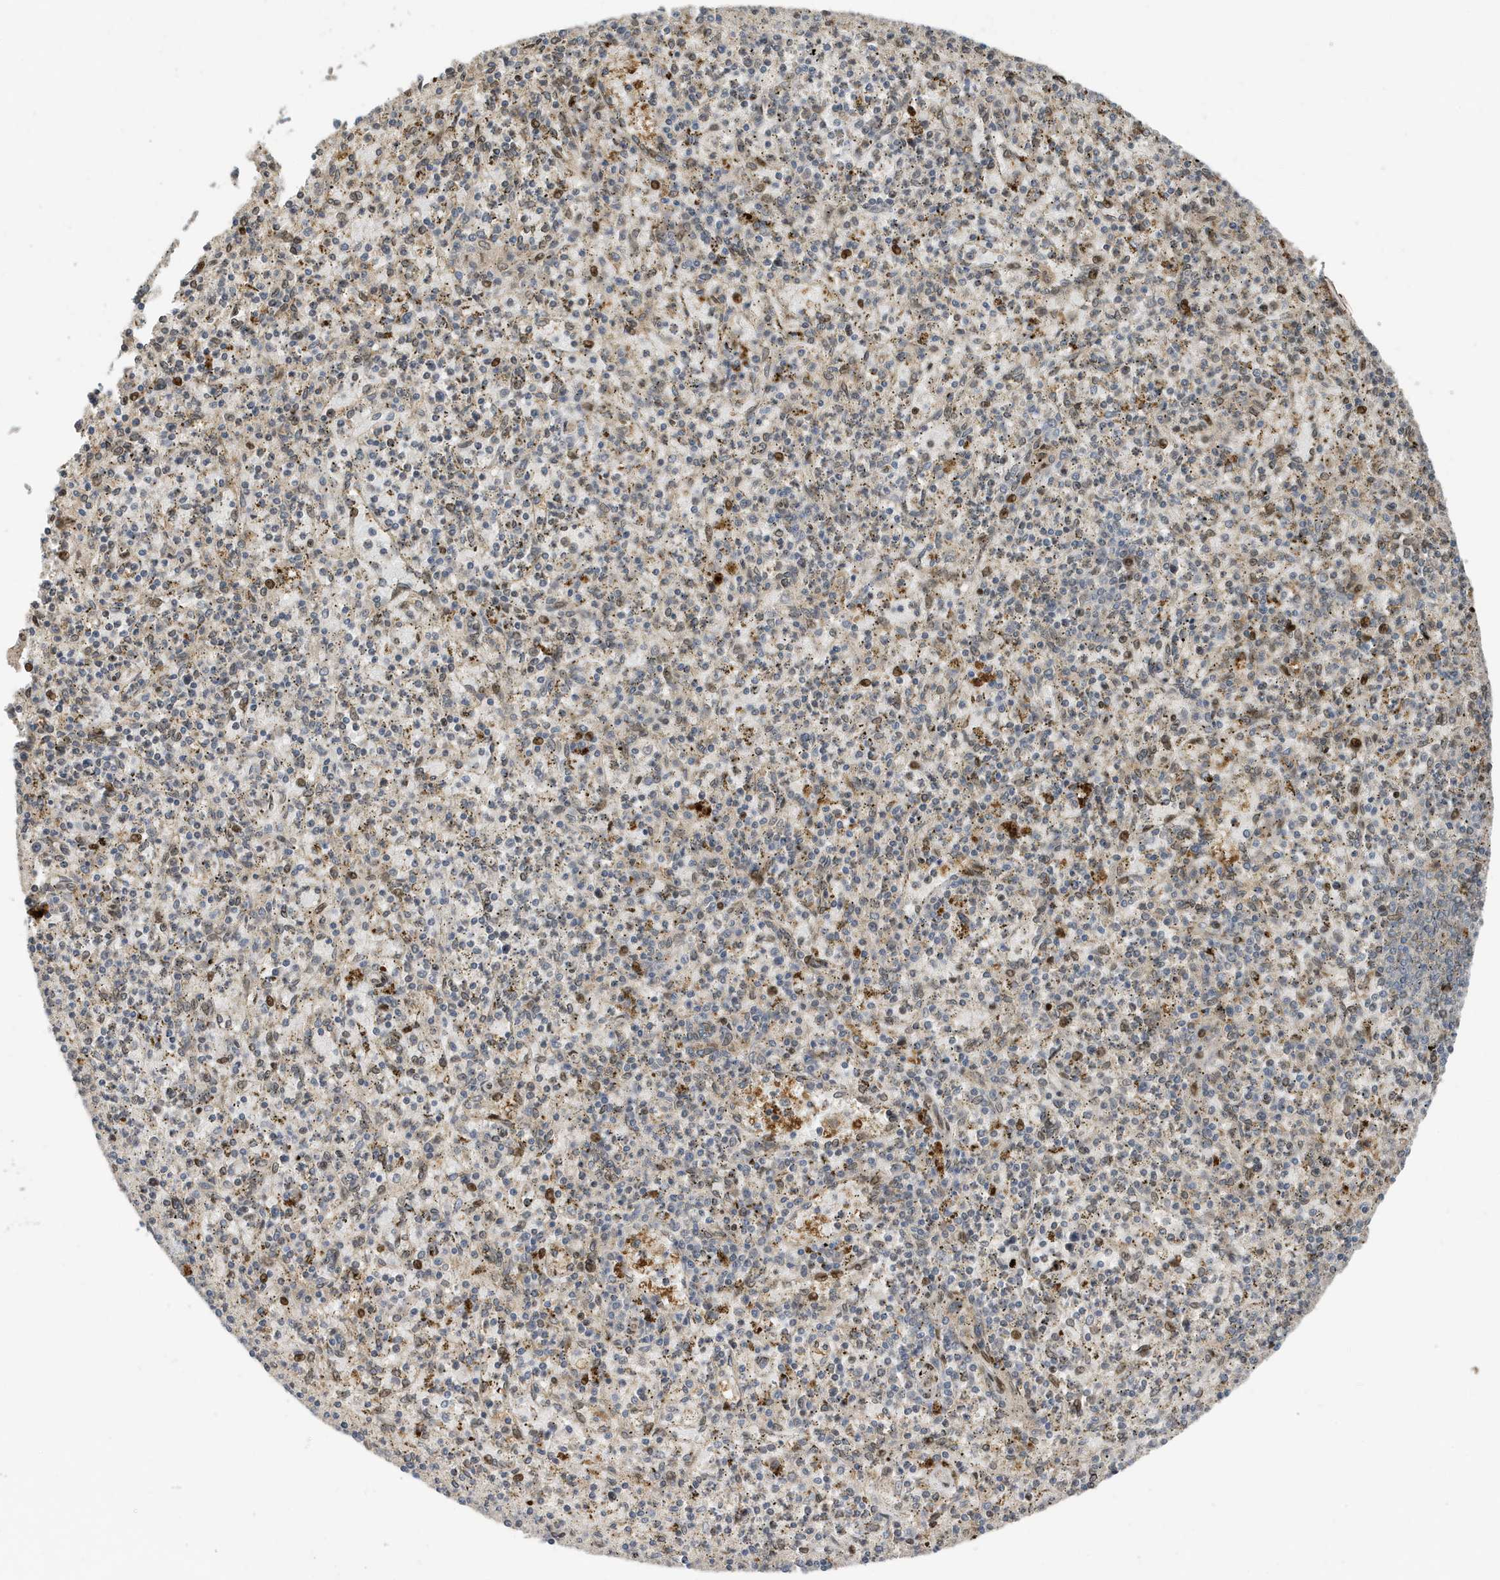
{"staining": {"intensity": "moderate", "quantity": "<25%", "location": "nuclear"}, "tissue": "spleen", "cell_type": "Cells in red pulp", "image_type": "normal", "snomed": [{"axis": "morphology", "description": "Normal tissue, NOS"}, {"axis": "topography", "description": "Spleen"}], "caption": "Spleen stained with DAB IHC displays low levels of moderate nuclear positivity in about <25% of cells in red pulp. The staining was performed using DAB (3,3'-diaminobenzidine) to visualize the protein expression in brown, while the nuclei were stained in blue with hematoxylin (Magnification: 20x).", "gene": "DUSP18", "patient": {"sex": "male", "age": 72}}